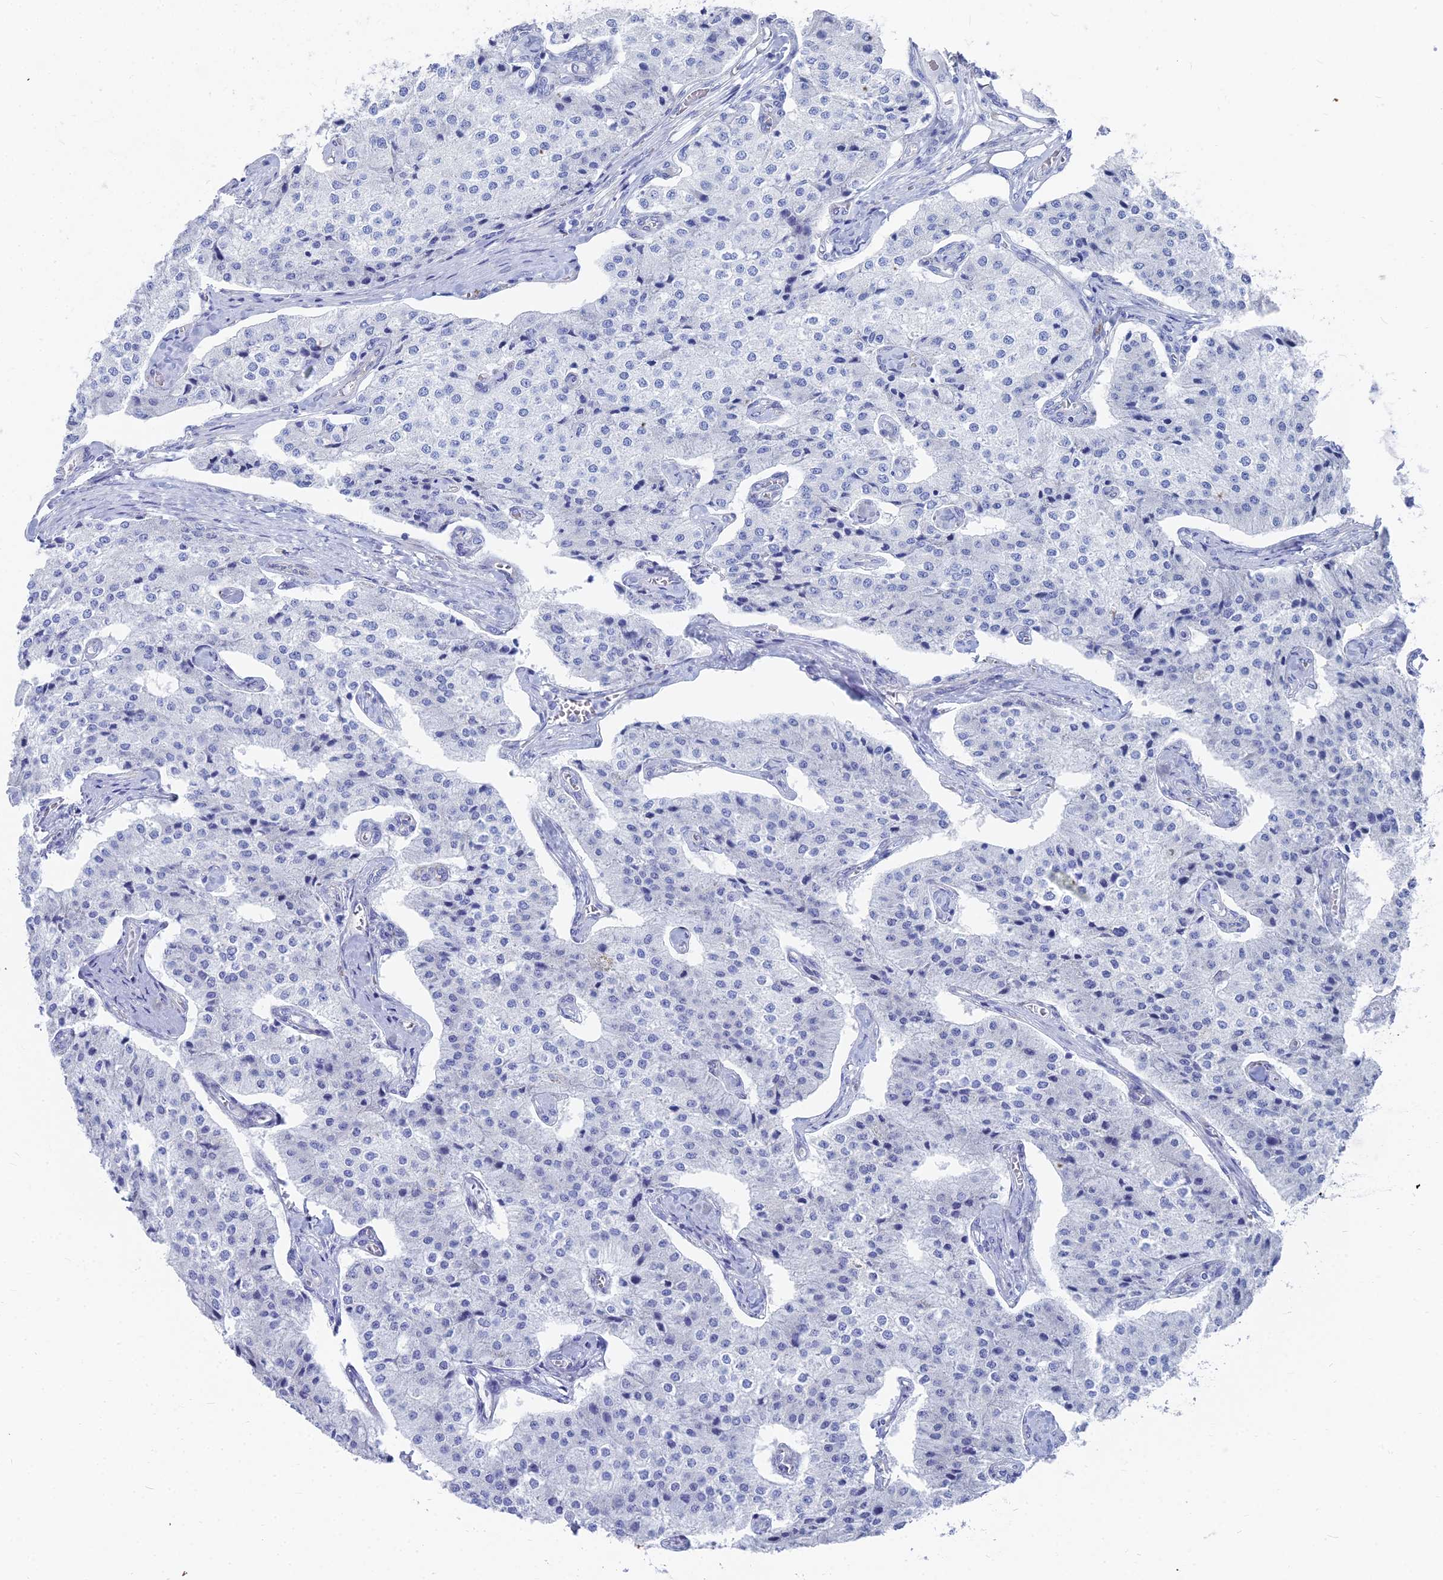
{"staining": {"intensity": "negative", "quantity": "none", "location": "none"}, "tissue": "carcinoid", "cell_type": "Tumor cells", "image_type": "cancer", "snomed": [{"axis": "morphology", "description": "Carcinoid, malignant, NOS"}, {"axis": "topography", "description": "Colon"}], "caption": "A high-resolution histopathology image shows IHC staining of carcinoid, which demonstrates no significant staining in tumor cells.", "gene": "TNNT3", "patient": {"sex": "female", "age": 52}}